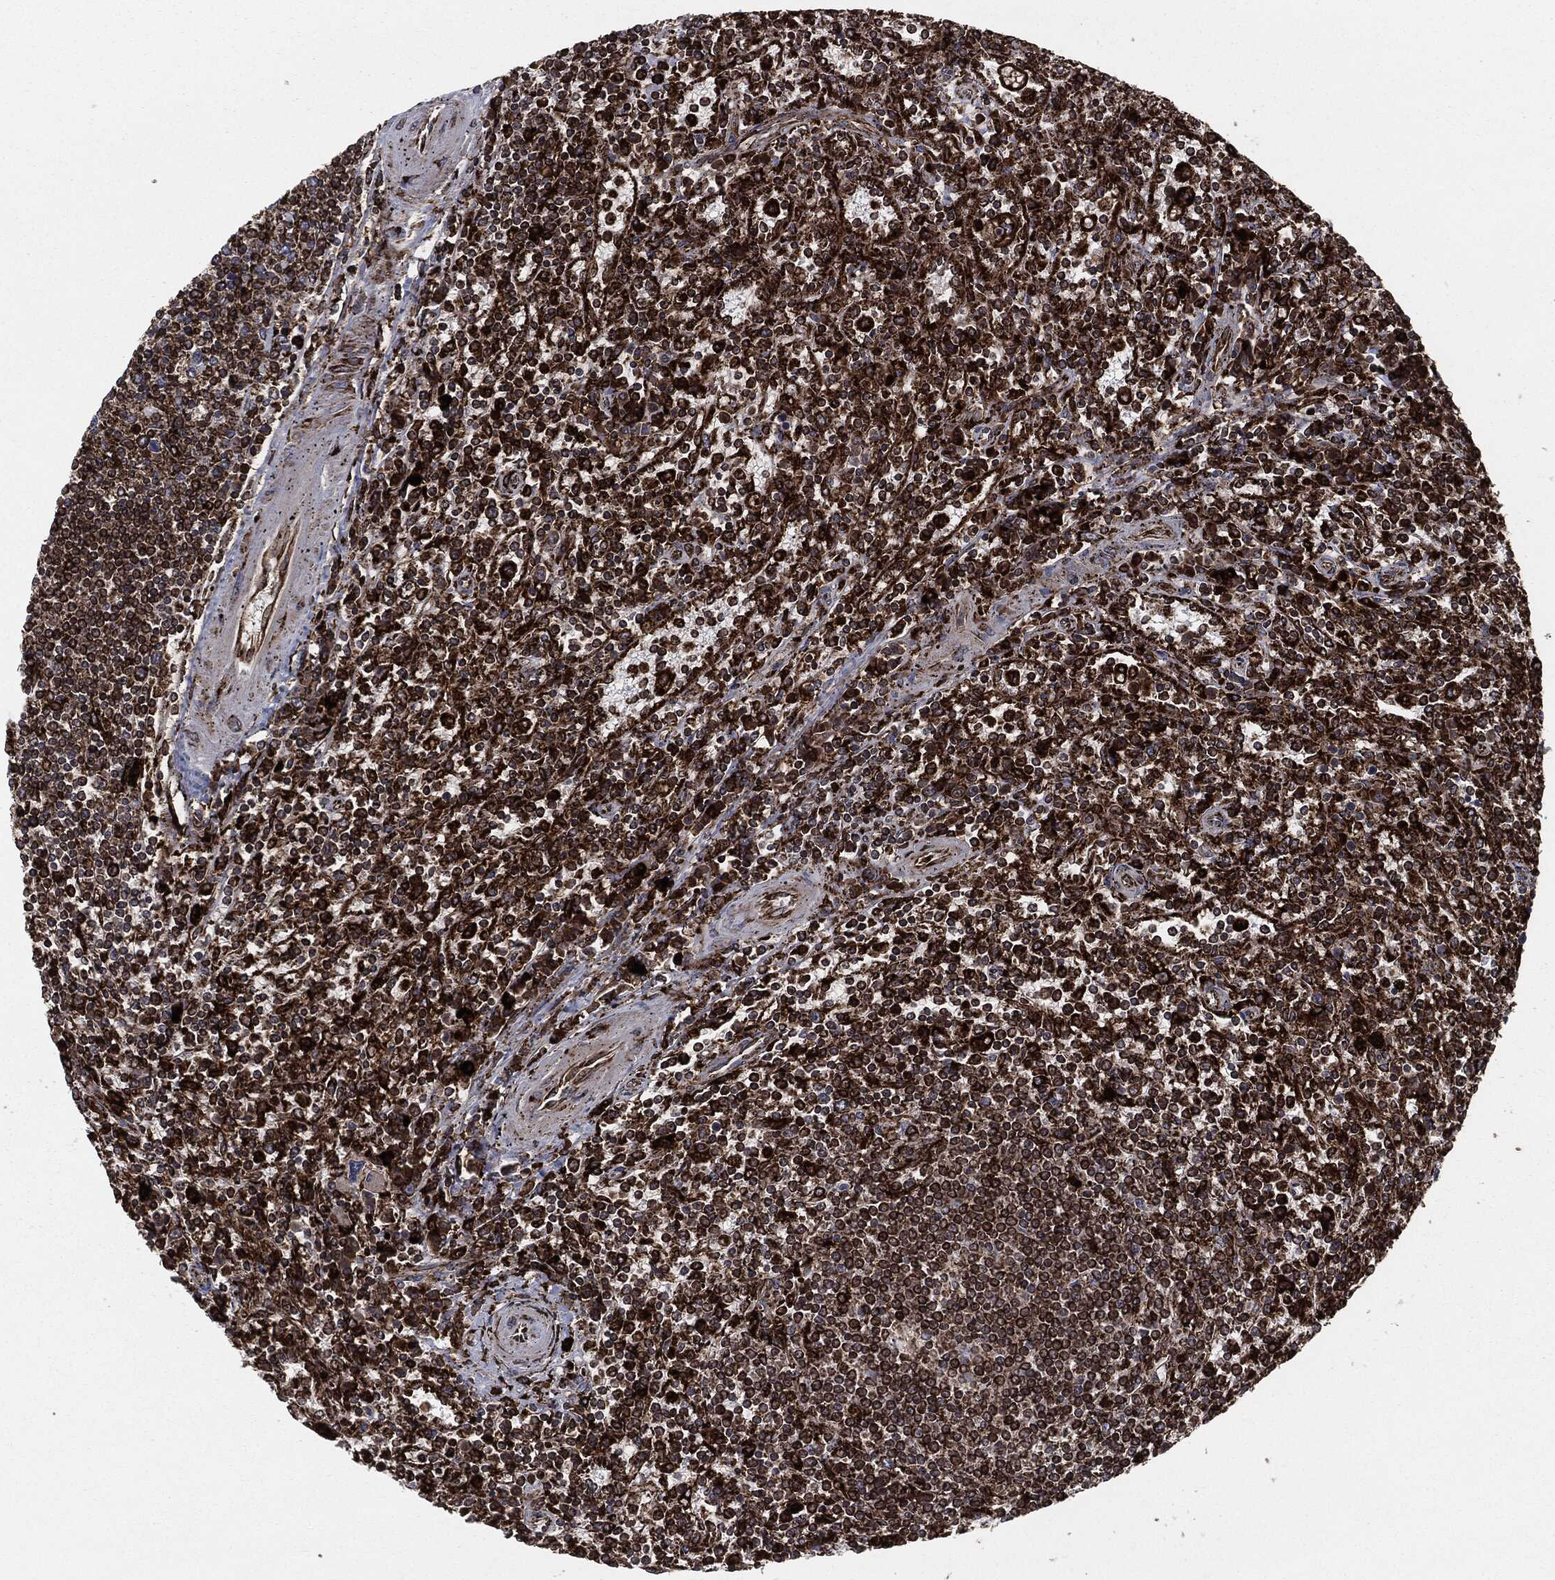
{"staining": {"intensity": "strong", "quantity": ">75%", "location": "cytoplasmic/membranous"}, "tissue": "lymphoma", "cell_type": "Tumor cells", "image_type": "cancer", "snomed": [{"axis": "morphology", "description": "Malignant lymphoma, non-Hodgkin's type, Low grade"}, {"axis": "topography", "description": "Spleen"}], "caption": "There is high levels of strong cytoplasmic/membranous staining in tumor cells of malignant lymphoma, non-Hodgkin's type (low-grade), as demonstrated by immunohistochemical staining (brown color).", "gene": "CALR", "patient": {"sex": "male", "age": 62}}